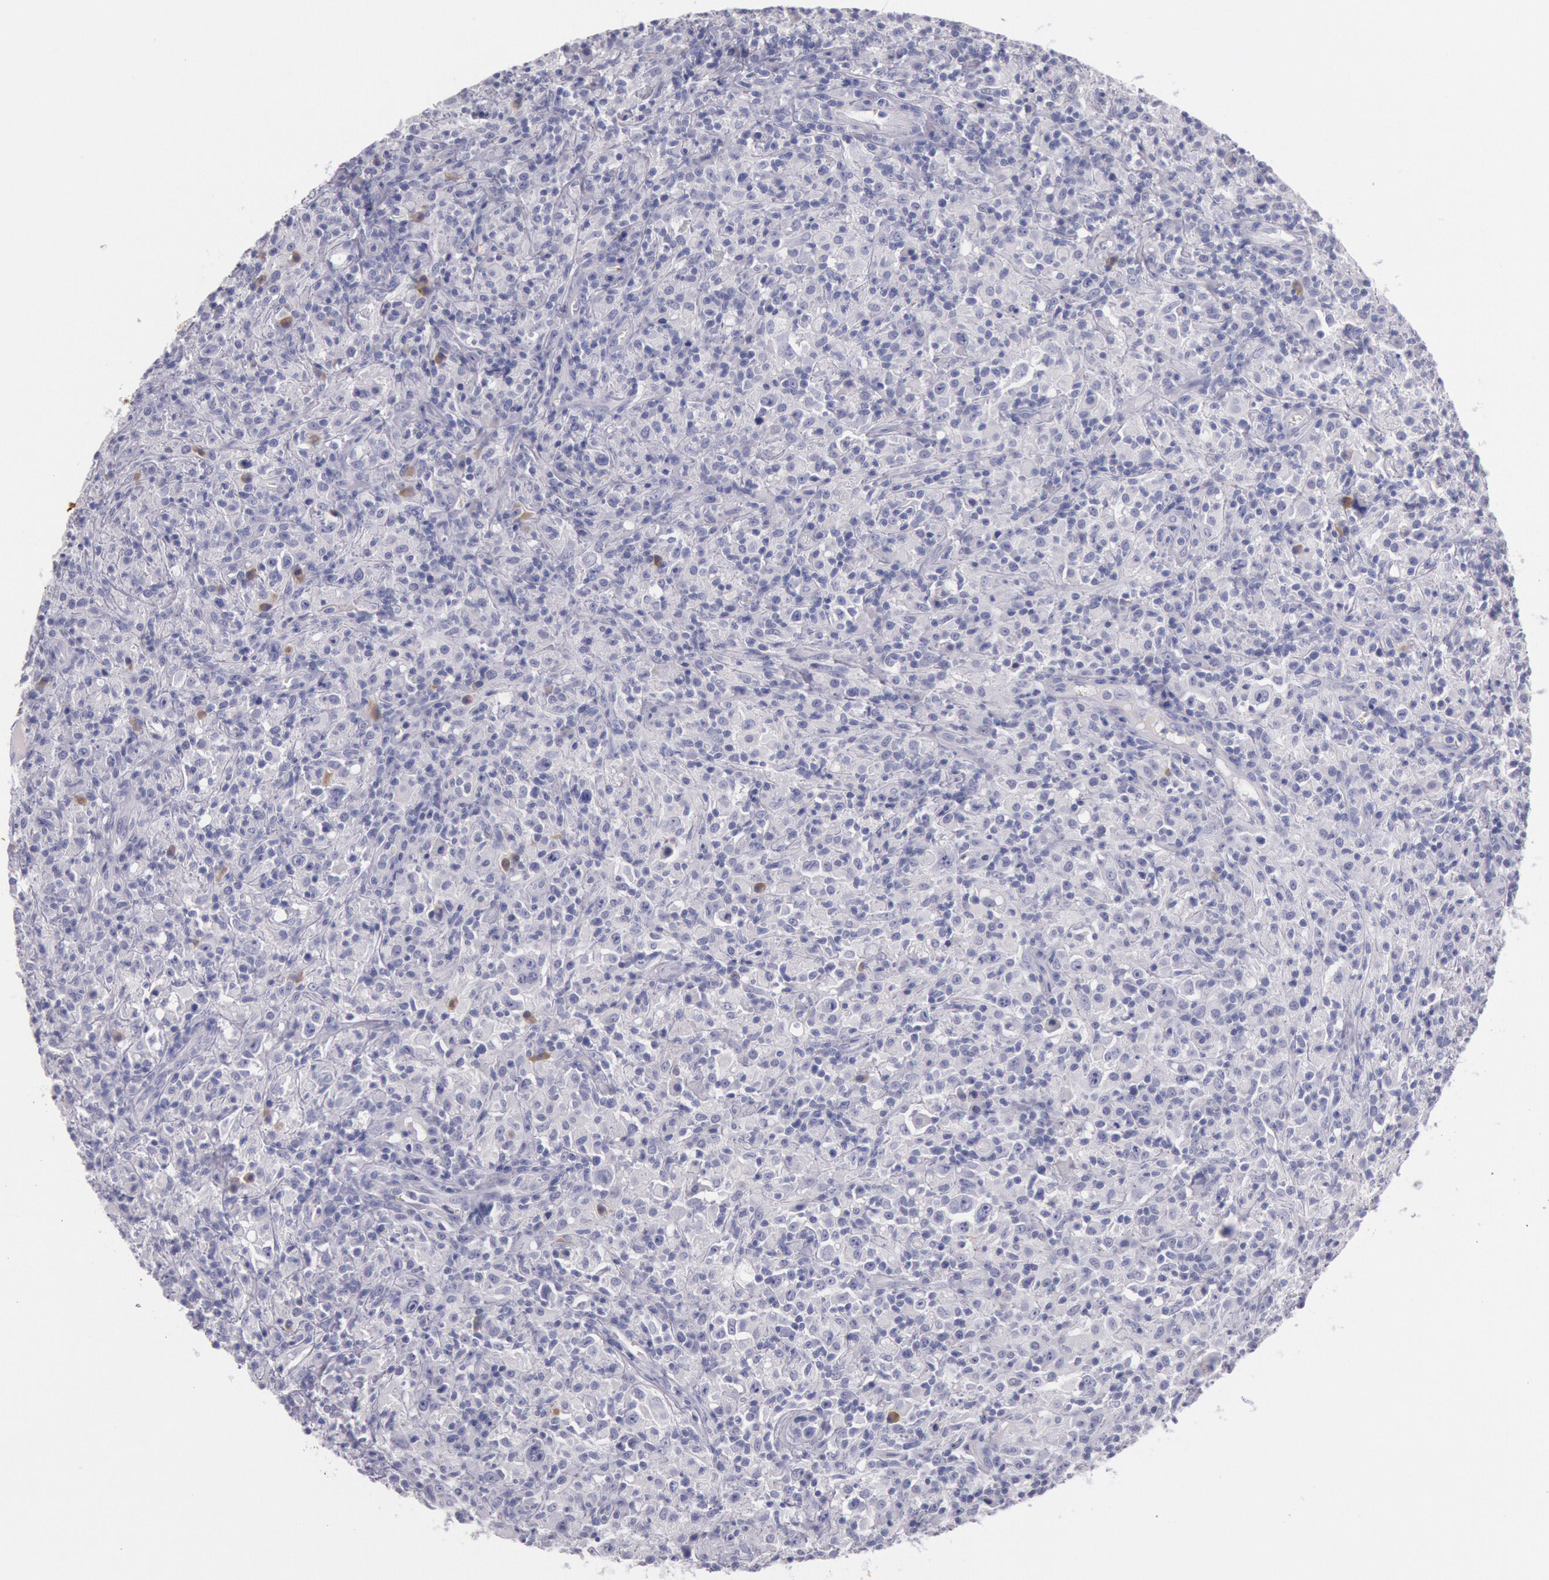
{"staining": {"intensity": "negative", "quantity": "none", "location": "none"}, "tissue": "lymphoma", "cell_type": "Tumor cells", "image_type": "cancer", "snomed": [{"axis": "morphology", "description": "Hodgkin's disease, NOS"}, {"axis": "topography", "description": "Lymph node"}], "caption": "This is a photomicrograph of immunohistochemistry staining of lymphoma, which shows no positivity in tumor cells.", "gene": "EGFR", "patient": {"sex": "male", "age": 46}}